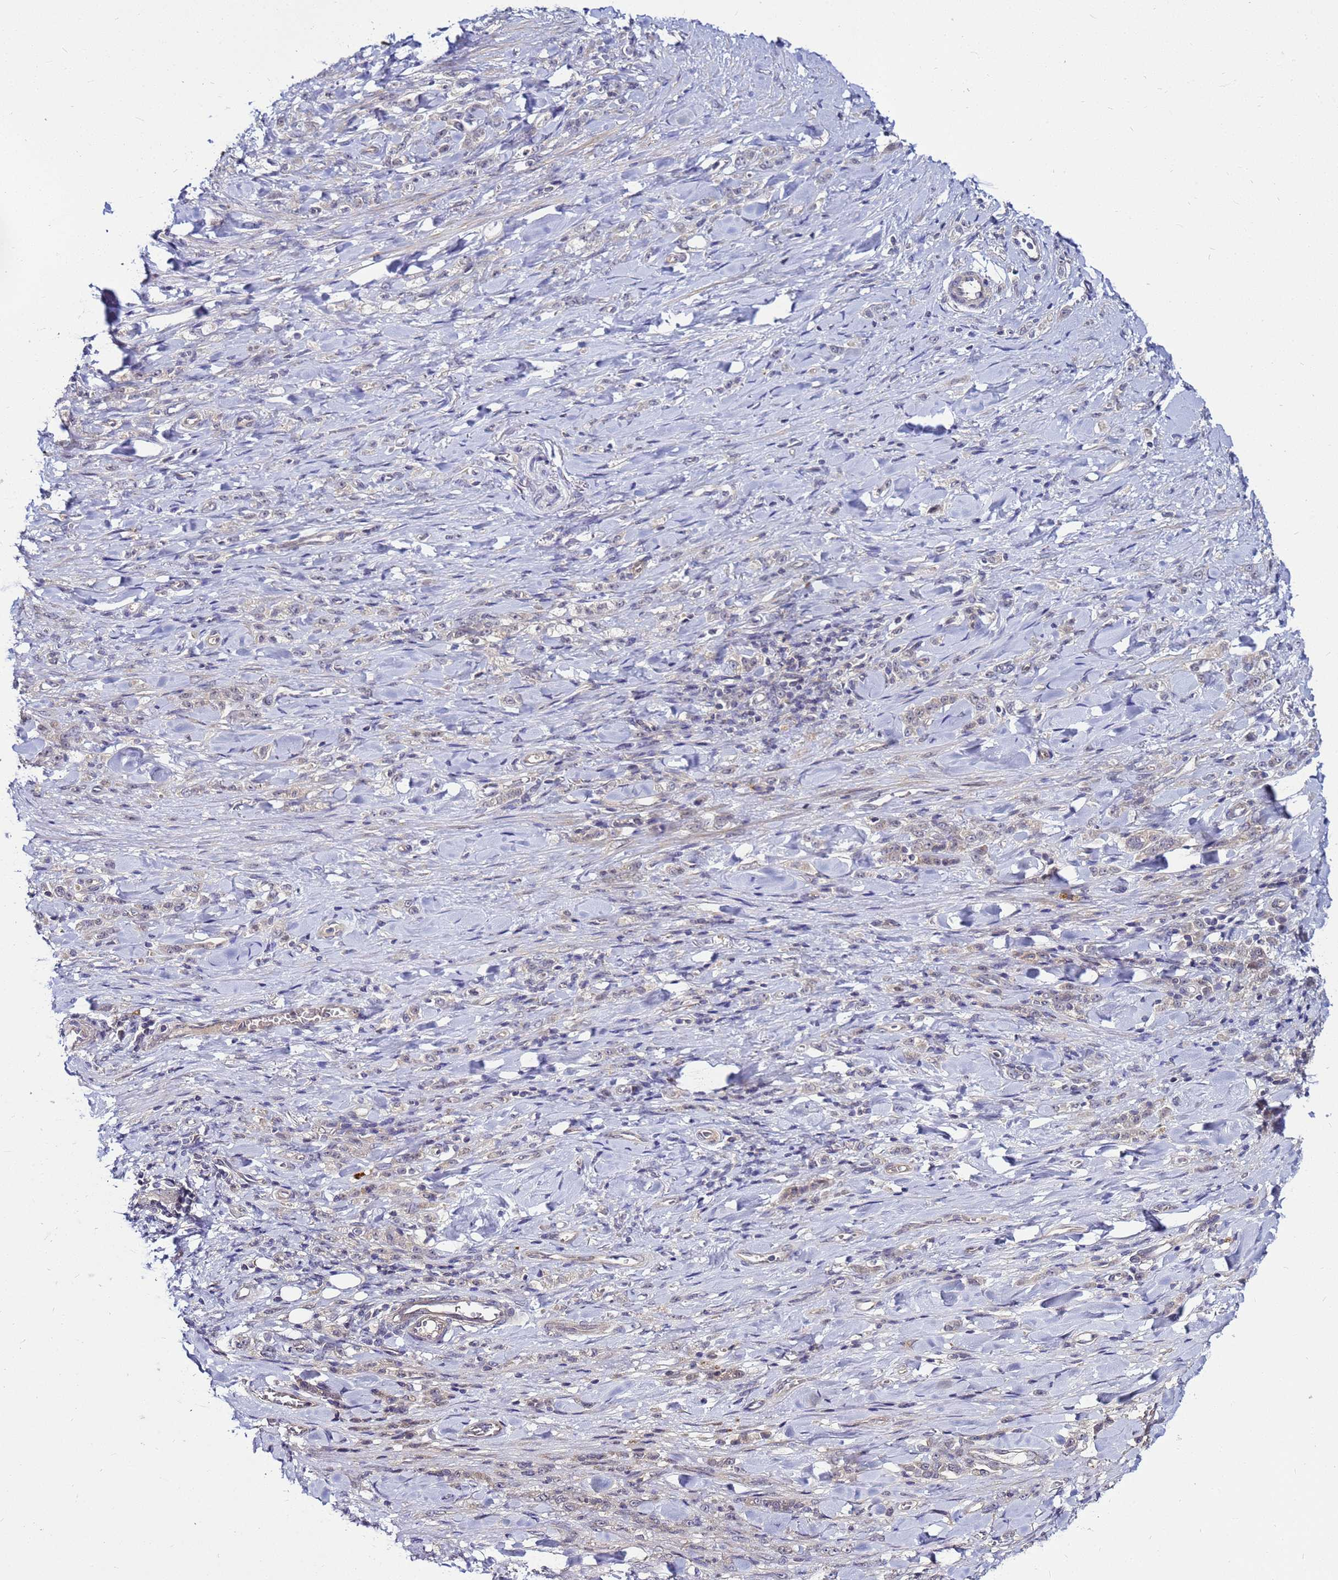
{"staining": {"intensity": "negative", "quantity": "none", "location": "none"}, "tissue": "stomach cancer", "cell_type": "Tumor cells", "image_type": "cancer", "snomed": [{"axis": "morphology", "description": "Normal tissue, NOS"}, {"axis": "morphology", "description": "Adenocarcinoma, NOS"}, {"axis": "topography", "description": "Stomach"}], "caption": "High magnification brightfield microscopy of stomach cancer (adenocarcinoma) stained with DAB (3,3'-diaminobenzidine) (brown) and counterstained with hematoxylin (blue): tumor cells show no significant expression.", "gene": "SAT1", "patient": {"sex": "male", "age": 82}}